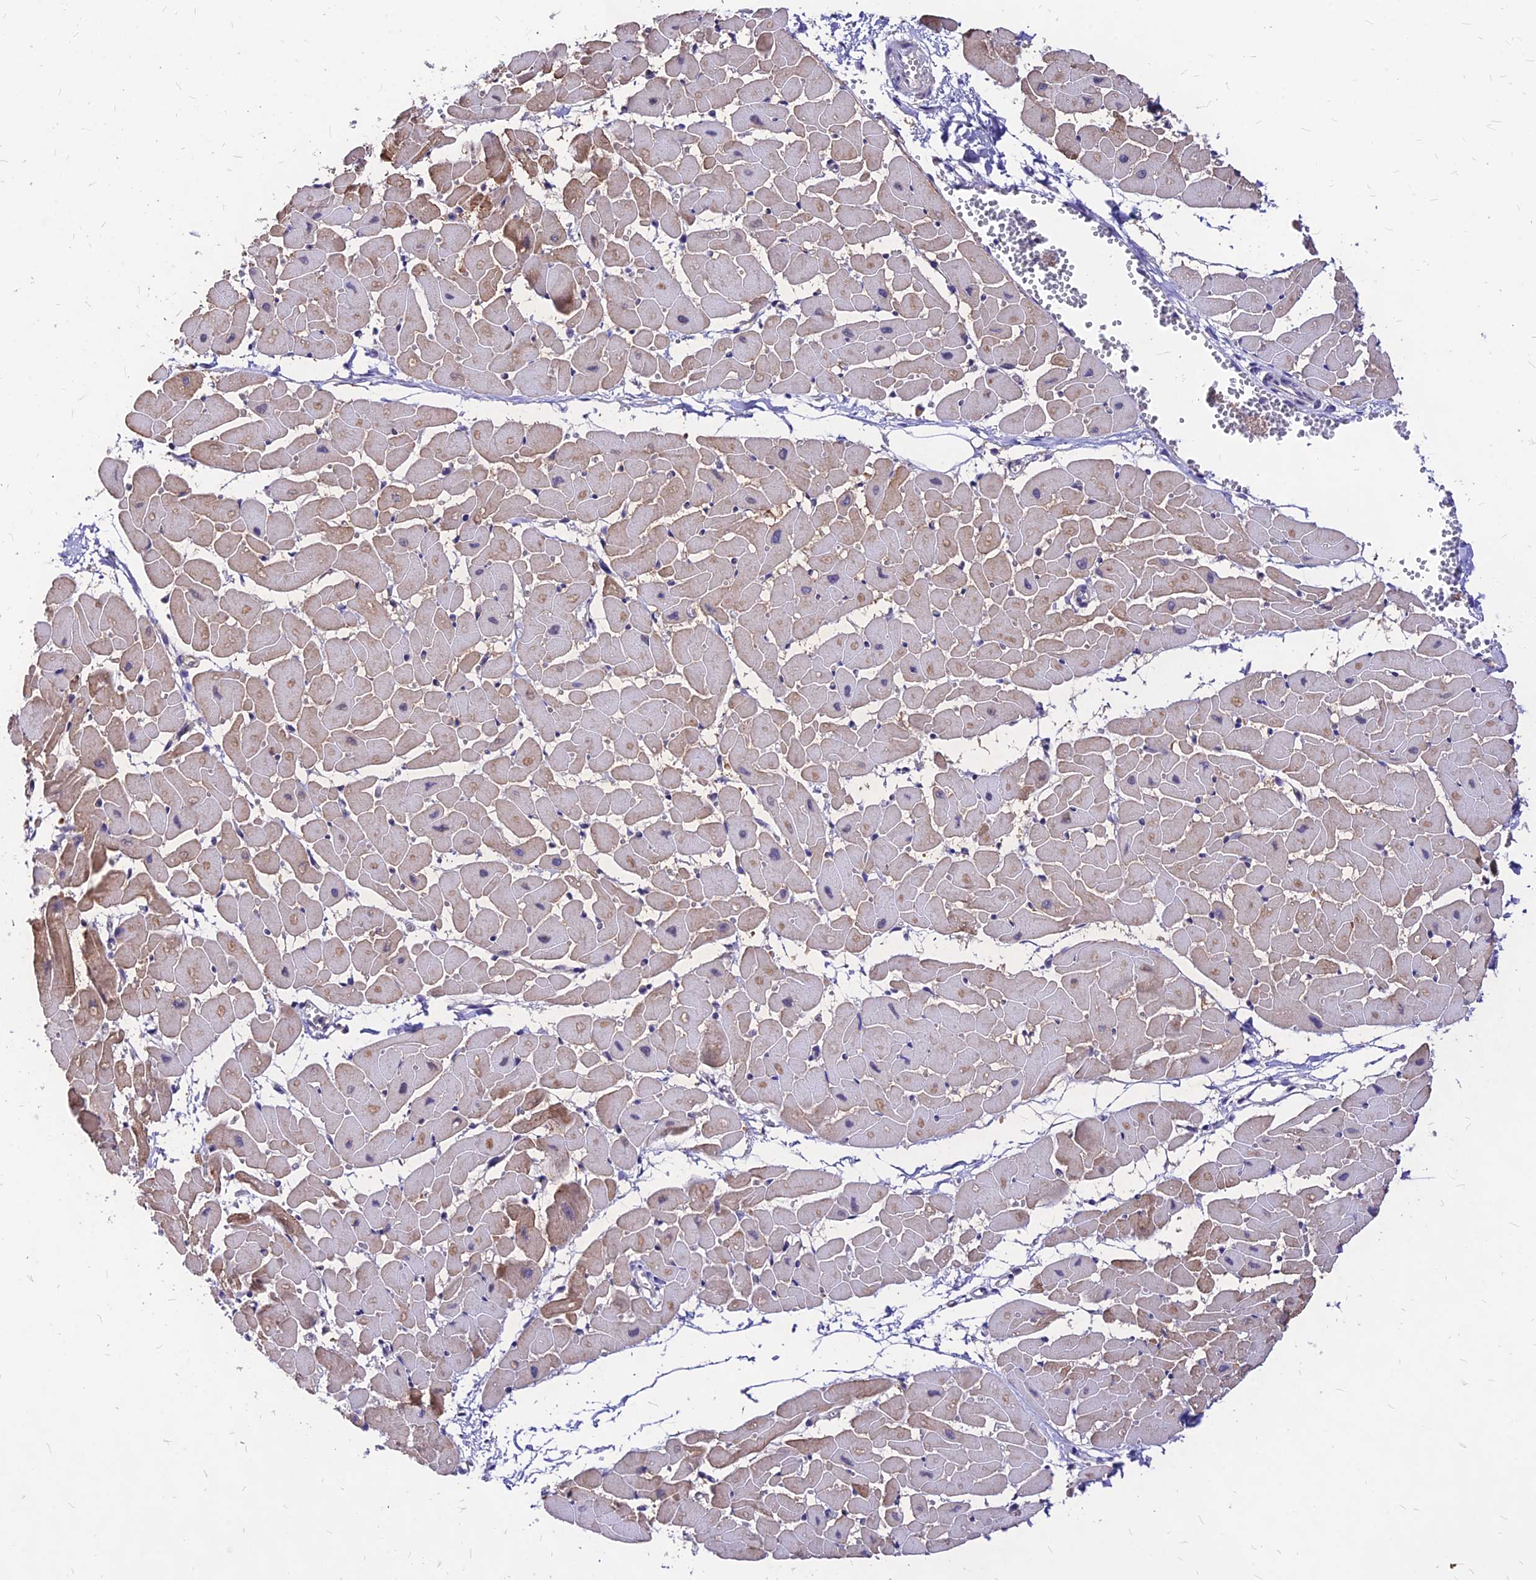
{"staining": {"intensity": "moderate", "quantity": "25%-75%", "location": "cytoplasmic/membranous,nuclear"}, "tissue": "heart muscle", "cell_type": "Cardiomyocytes", "image_type": "normal", "snomed": [{"axis": "morphology", "description": "Normal tissue, NOS"}, {"axis": "topography", "description": "Heart"}], "caption": "Immunohistochemistry (IHC) (DAB) staining of unremarkable heart muscle shows moderate cytoplasmic/membranous,nuclear protein staining in approximately 25%-75% of cardiomyocytes.", "gene": "DDX55", "patient": {"sex": "female", "age": 19}}